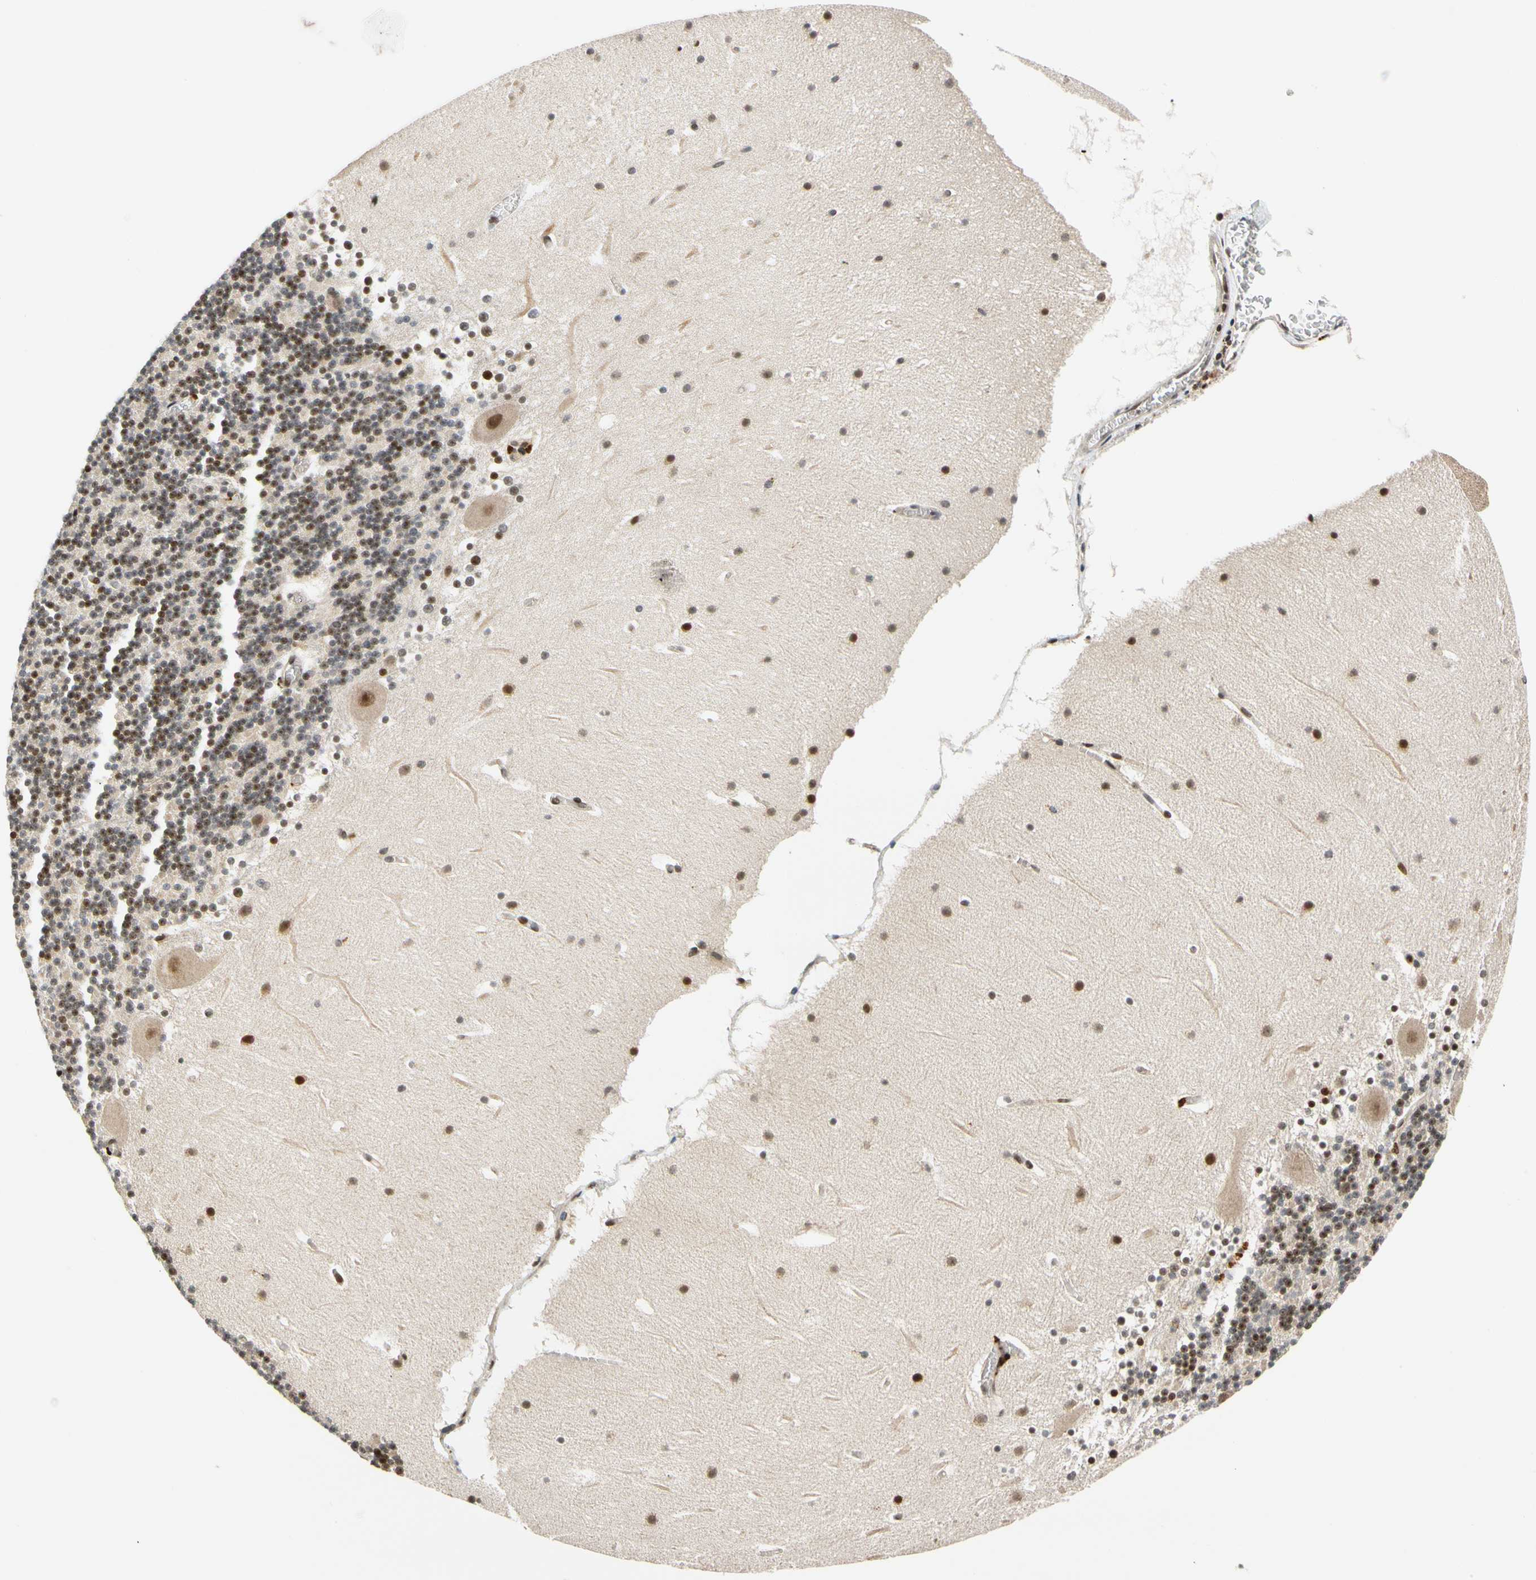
{"staining": {"intensity": "moderate", "quantity": ">75%", "location": "nuclear"}, "tissue": "cerebellum", "cell_type": "Cells in granular layer", "image_type": "normal", "snomed": [{"axis": "morphology", "description": "Normal tissue, NOS"}, {"axis": "topography", "description": "Cerebellum"}], "caption": "A medium amount of moderate nuclear staining is identified in approximately >75% of cells in granular layer in unremarkable cerebellum.", "gene": "CDK7", "patient": {"sex": "female", "age": 19}}